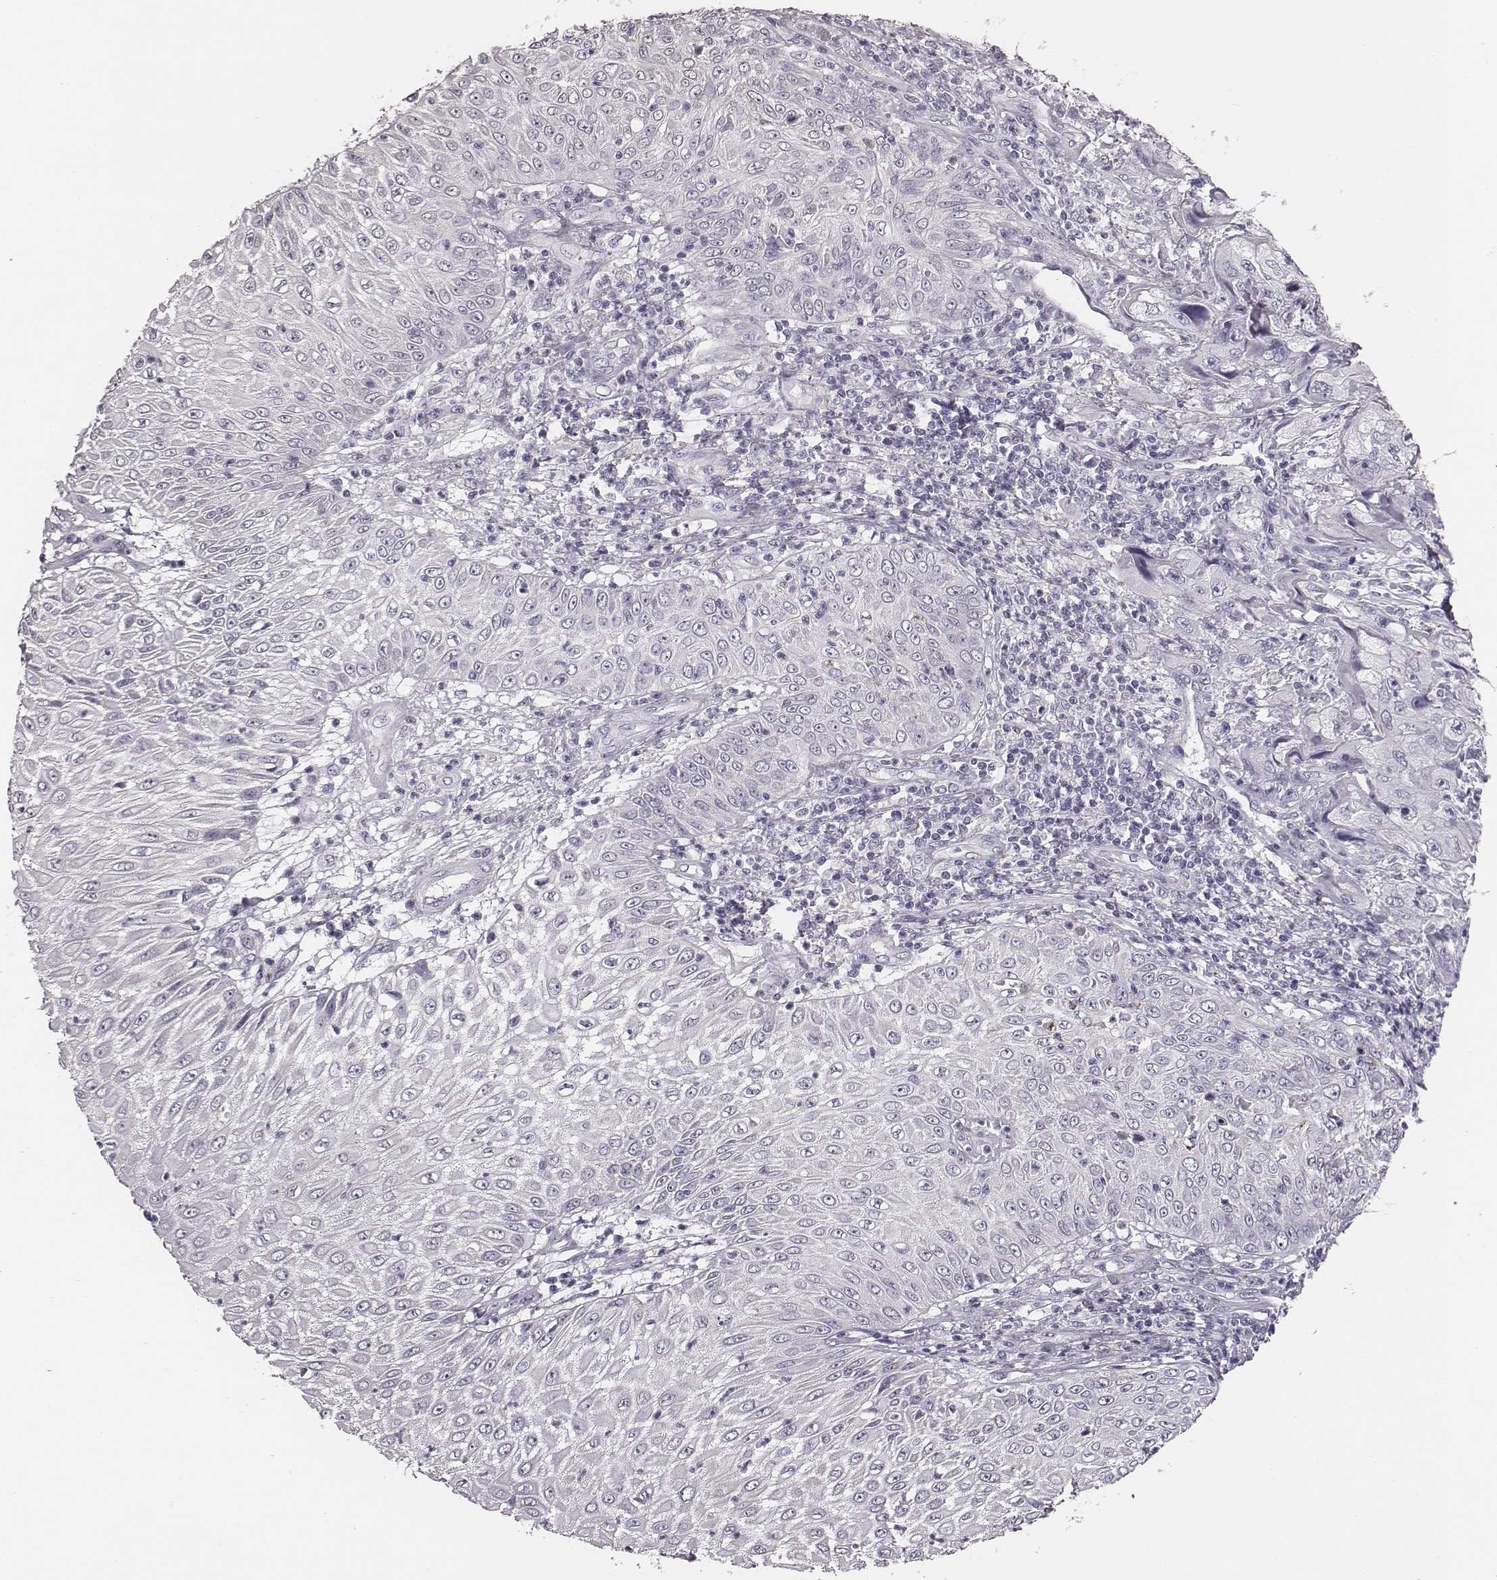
{"staining": {"intensity": "negative", "quantity": "none", "location": "none"}, "tissue": "skin cancer", "cell_type": "Tumor cells", "image_type": "cancer", "snomed": [{"axis": "morphology", "description": "Squamous cell carcinoma, NOS"}, {"axis": "topography", "description": "Skin"}, {"axis": "topography", "description": "Subcutis"}], "caption": "There is no significant staining in tumor cells of squamous cell carcinoma (skin). The staining was performed using DAB to visualize the protein expression in brown, while the nuclei were stained in blue with hematoxylin (Magnification: 20x).", "gene": "CSHL1", "patient": {"sex": "male", "age": 73}}